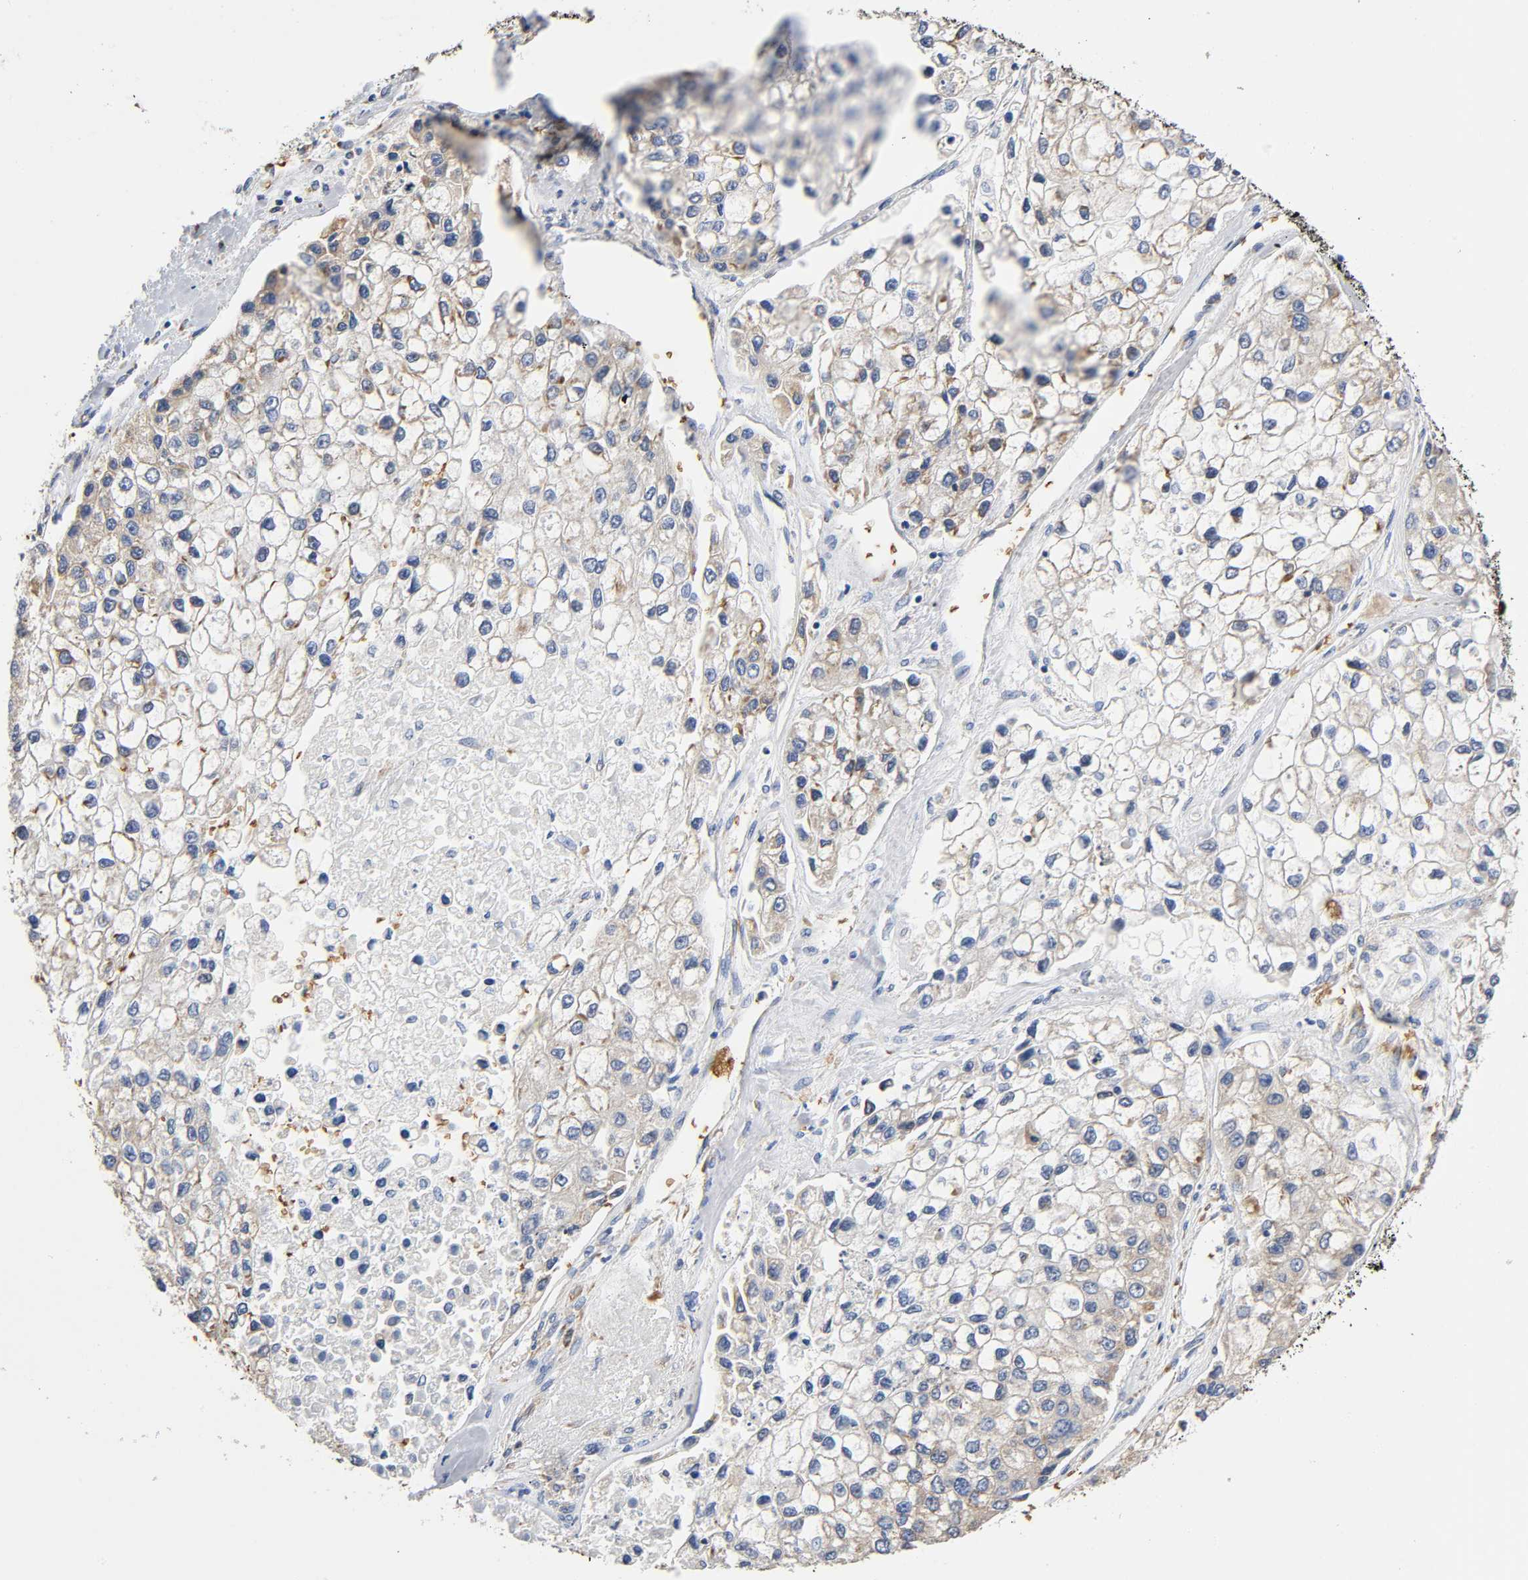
{"staining": {"intensity": "weak", "quantity": "<25%", "location": "cytoplasmic/membranous"}, "tissue": "liver cancer", "cell_type": "Tumor cells", "image_type": "cancer", "snomed": [{"axis": "morphology", "description": "Carcinoma, Hepatocellular, NOS"}, {"axis": "topography", "description": "Liver"}], "caption": "Protein analysis of liver hepatocellular carcinoma displays no significant positivity in tumor cells.", "gene": "UCKL1", "patient": {"sex": "female", "age": 66}}